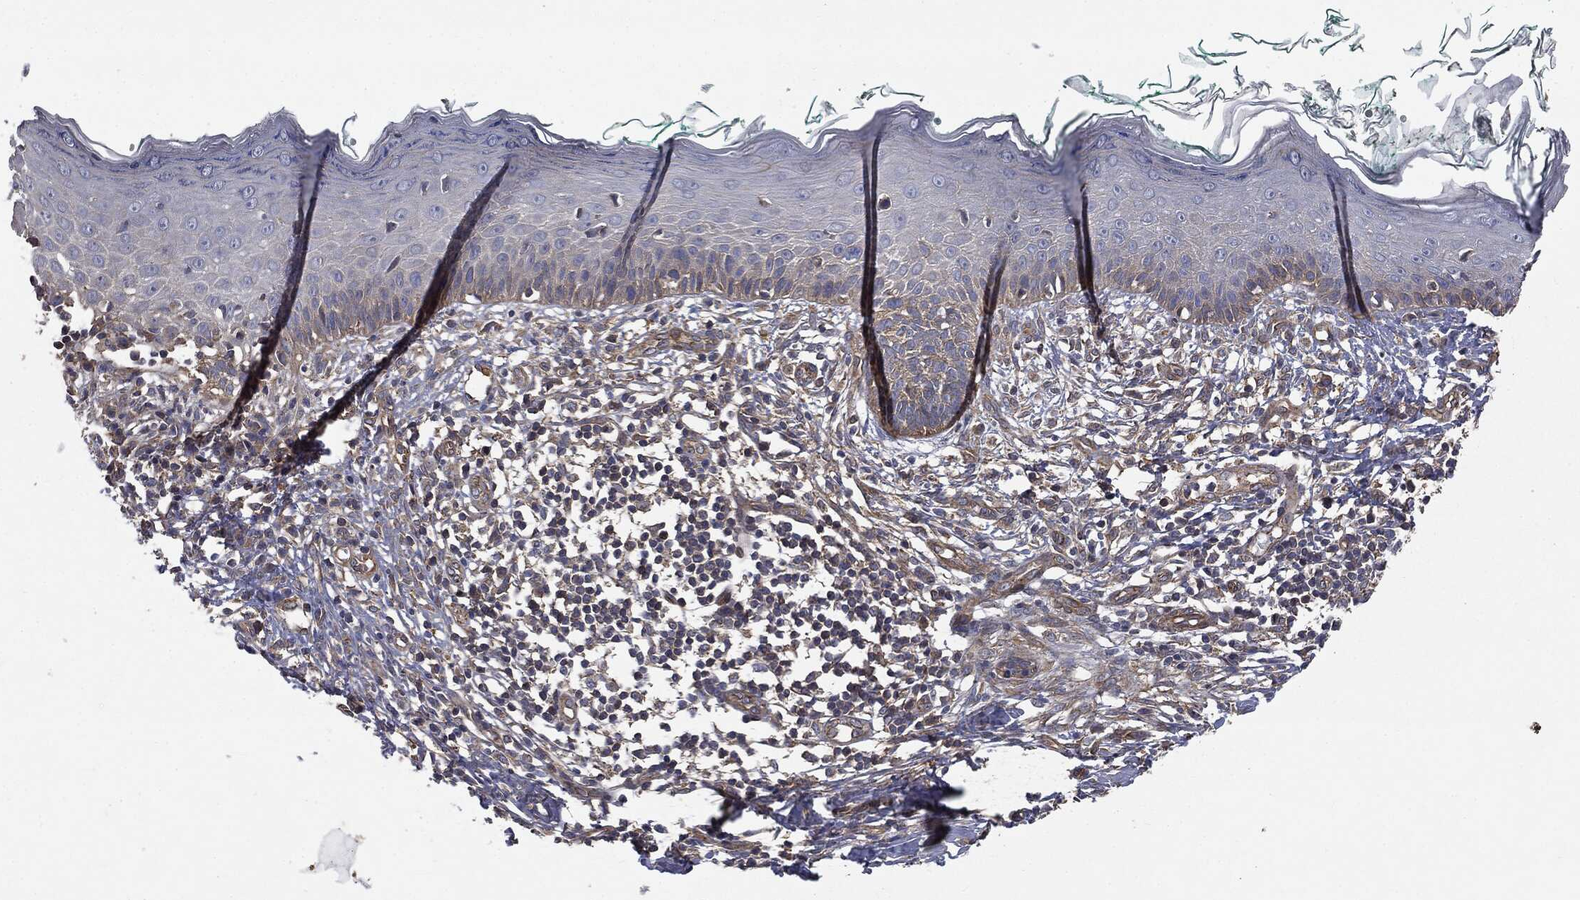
{"staining": {"intensity": "negative", "quantity": "none", "location": "none"}, "tissue": "skin", "cell_type": "Fibroblasts", "image_type": "normal", "snomed": [{"axis": "morphology", "description": "Normal tissue, NOS"}, {"axis": "morphology", "description": "Basal cell carcinoma"}, {"axis": "topography", "description": "Skin"}], "caption": "The image reveals no significant positivity in fibroblasts of skin.", "gene": "EPS15L1", "patient": {"sex": "male", "age": 33}}